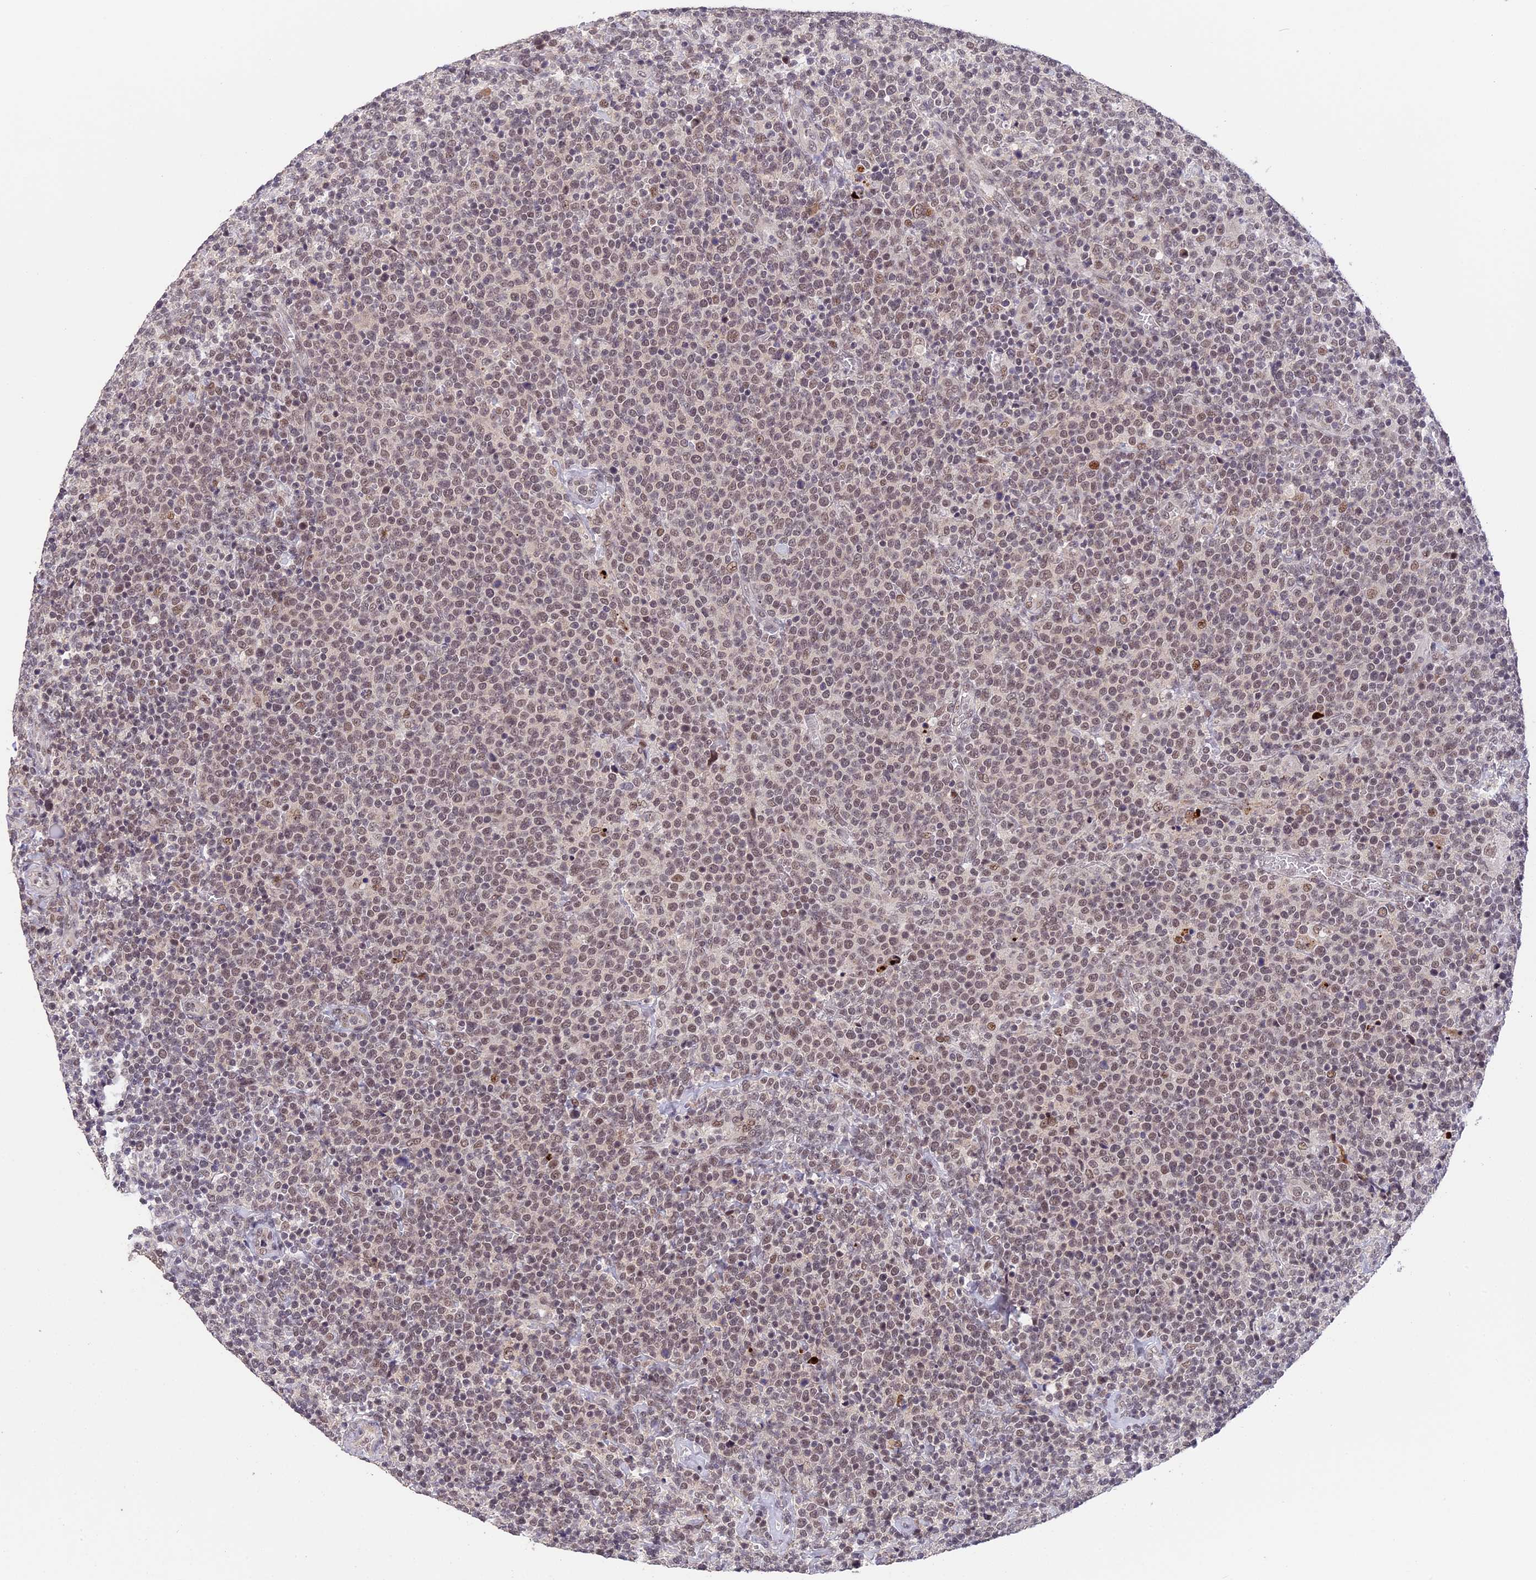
{"staining": {"intensity": "weak", "quantity": ">75%", "location": "nuclear"}, "tissue": "lymphoma", "cell_type": "Tumor cells", "image_type": "cancer", "snomed": [{"axis": "morphology", "description": "Malignant lymphoma, non-Hodgkin's type, High grade"}, {"axis": "topography", "description": "Lymph node"}], "caption": "Immunohistochemical staining of human lymphoma exhibits low levels of weak nuclear protein expression in about >75% of tumor cells.", "gene": "POLR2C", "patient": {"sex": "male", "age": 61}}